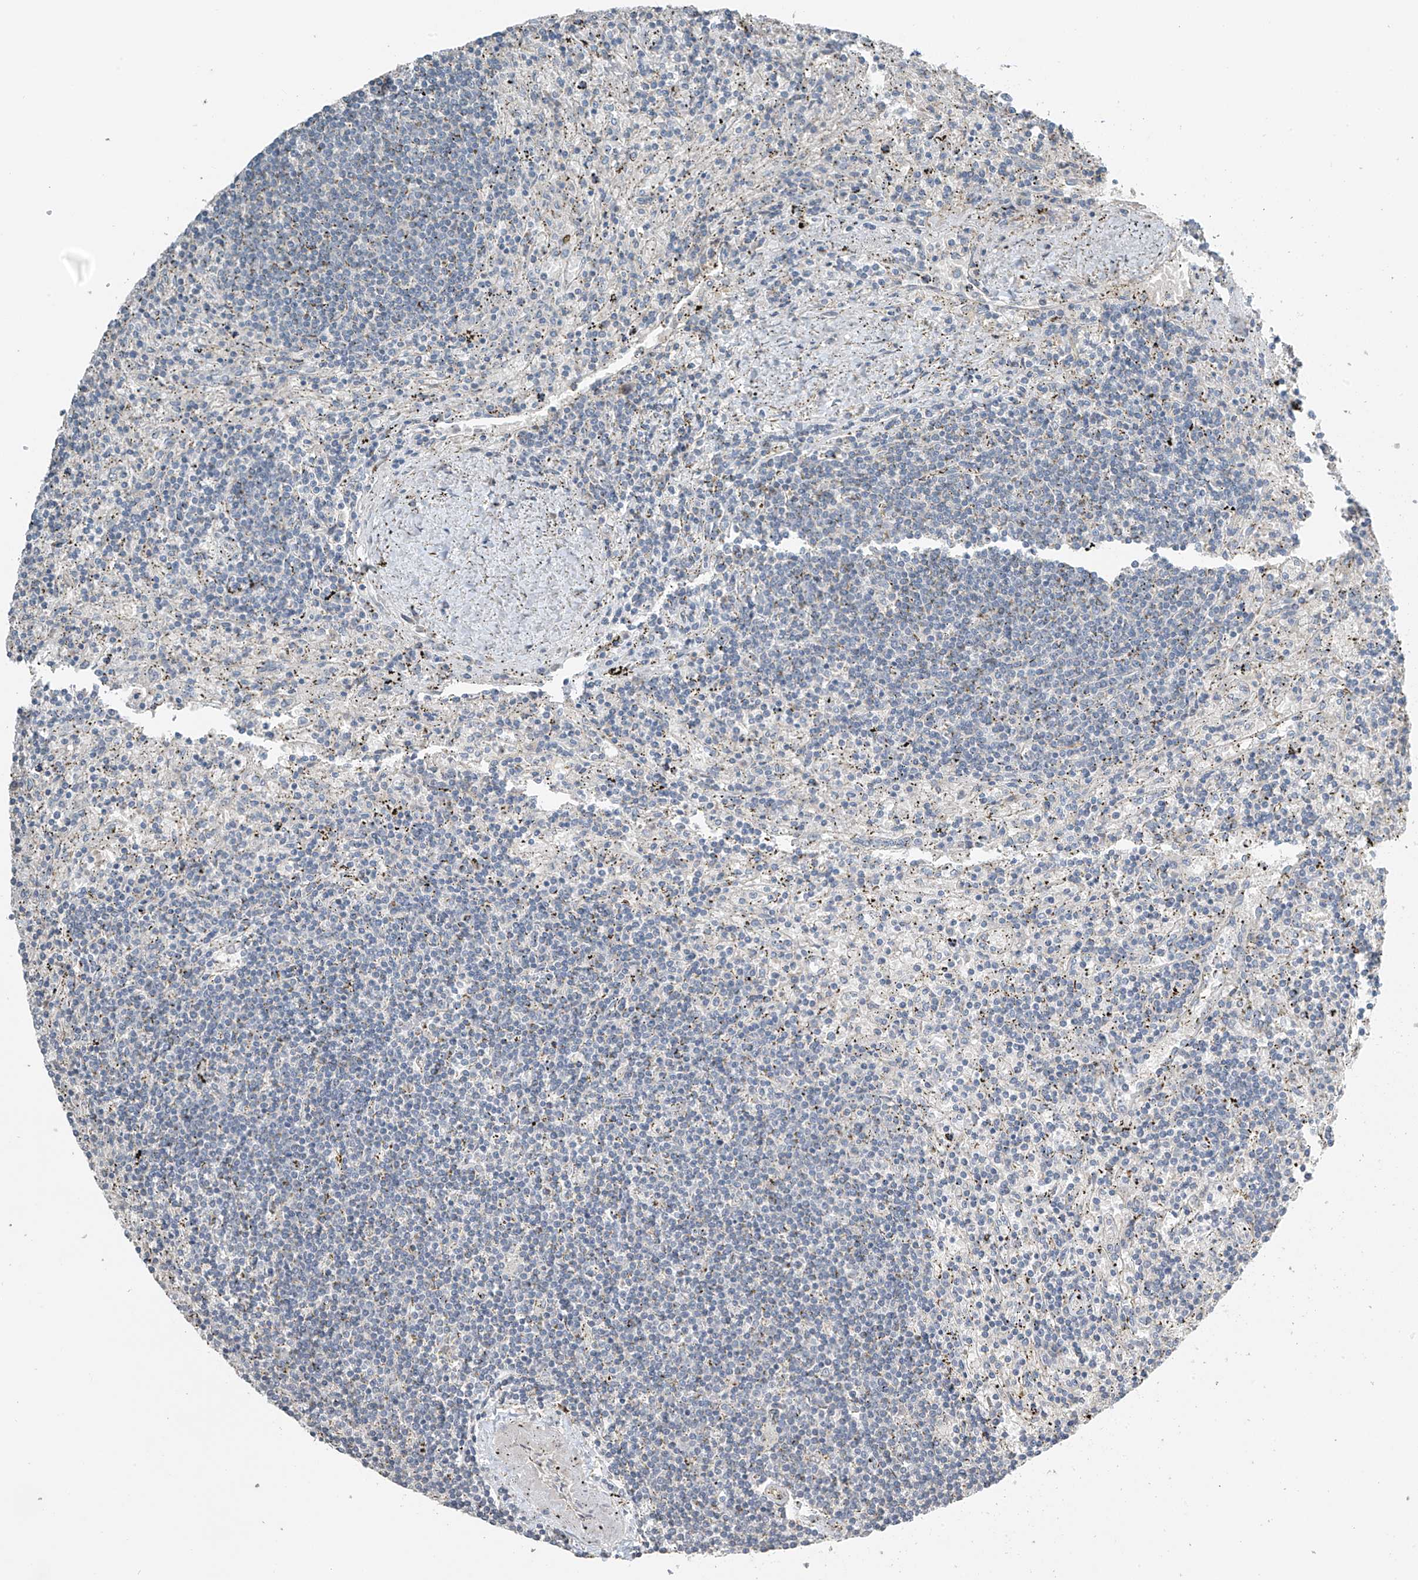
{"staining": {"intensity": "negative", "quantity": "none", "location": "none"}, "tissue": "lymphoma", "cell_type": "Tumor cells", "image_type": "cancer", "snomed": [{"axis": "morphology", "description": "Malignant lymphoma, non-Hodgkin's type, Low grade"}, {"axis": "topography", "description": "Spleen"}], "caption": "This is a image of IHC staining of lymphoma, which shows no expression in tumor cells.", "gene": "HOXA11", "patient": {"sex": "male", "age": 76}}